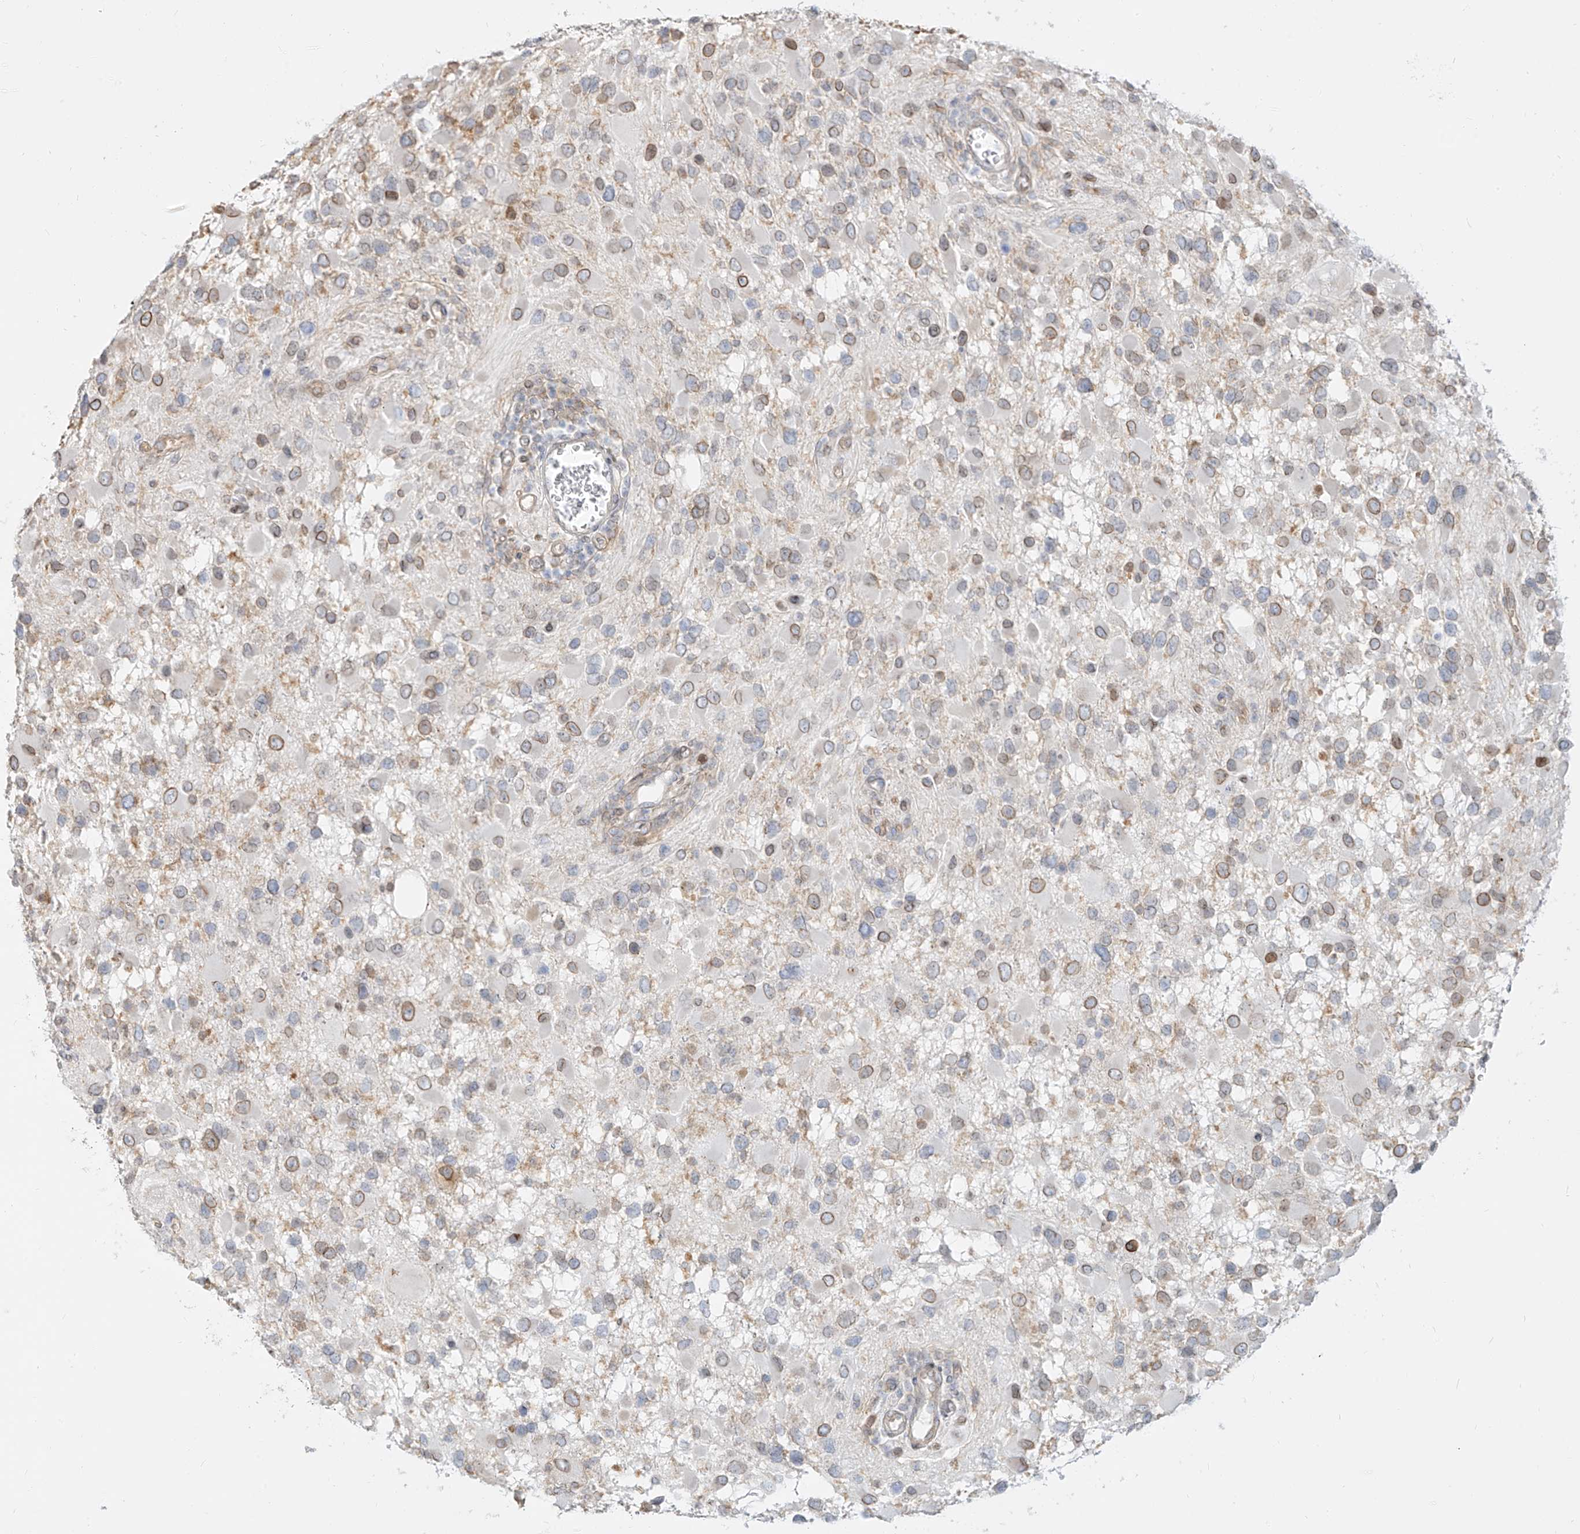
{"staining": {"intensity": "moderate", "quantity": "25%-75%", "location": "cytoplasmic/membranous"}, "tissue": "glioma", "cell_type": "Tumor cells", "image_type": "cancer", "snomed": [{"axis": "morphology", "description": "Glioma, malignant, High grade"}, {"axis": "topography", "description": "Brain"}], "caption": "High-power microscopy captured an immunohistochemistry (IHC) photomicrograph of glioma, revealing moderate cytoplasmic/membranous expression in approximately 25%-75% of tumor cells.", "gene": "NHSL1", "patient": {"sex": "male", "age": 53}}